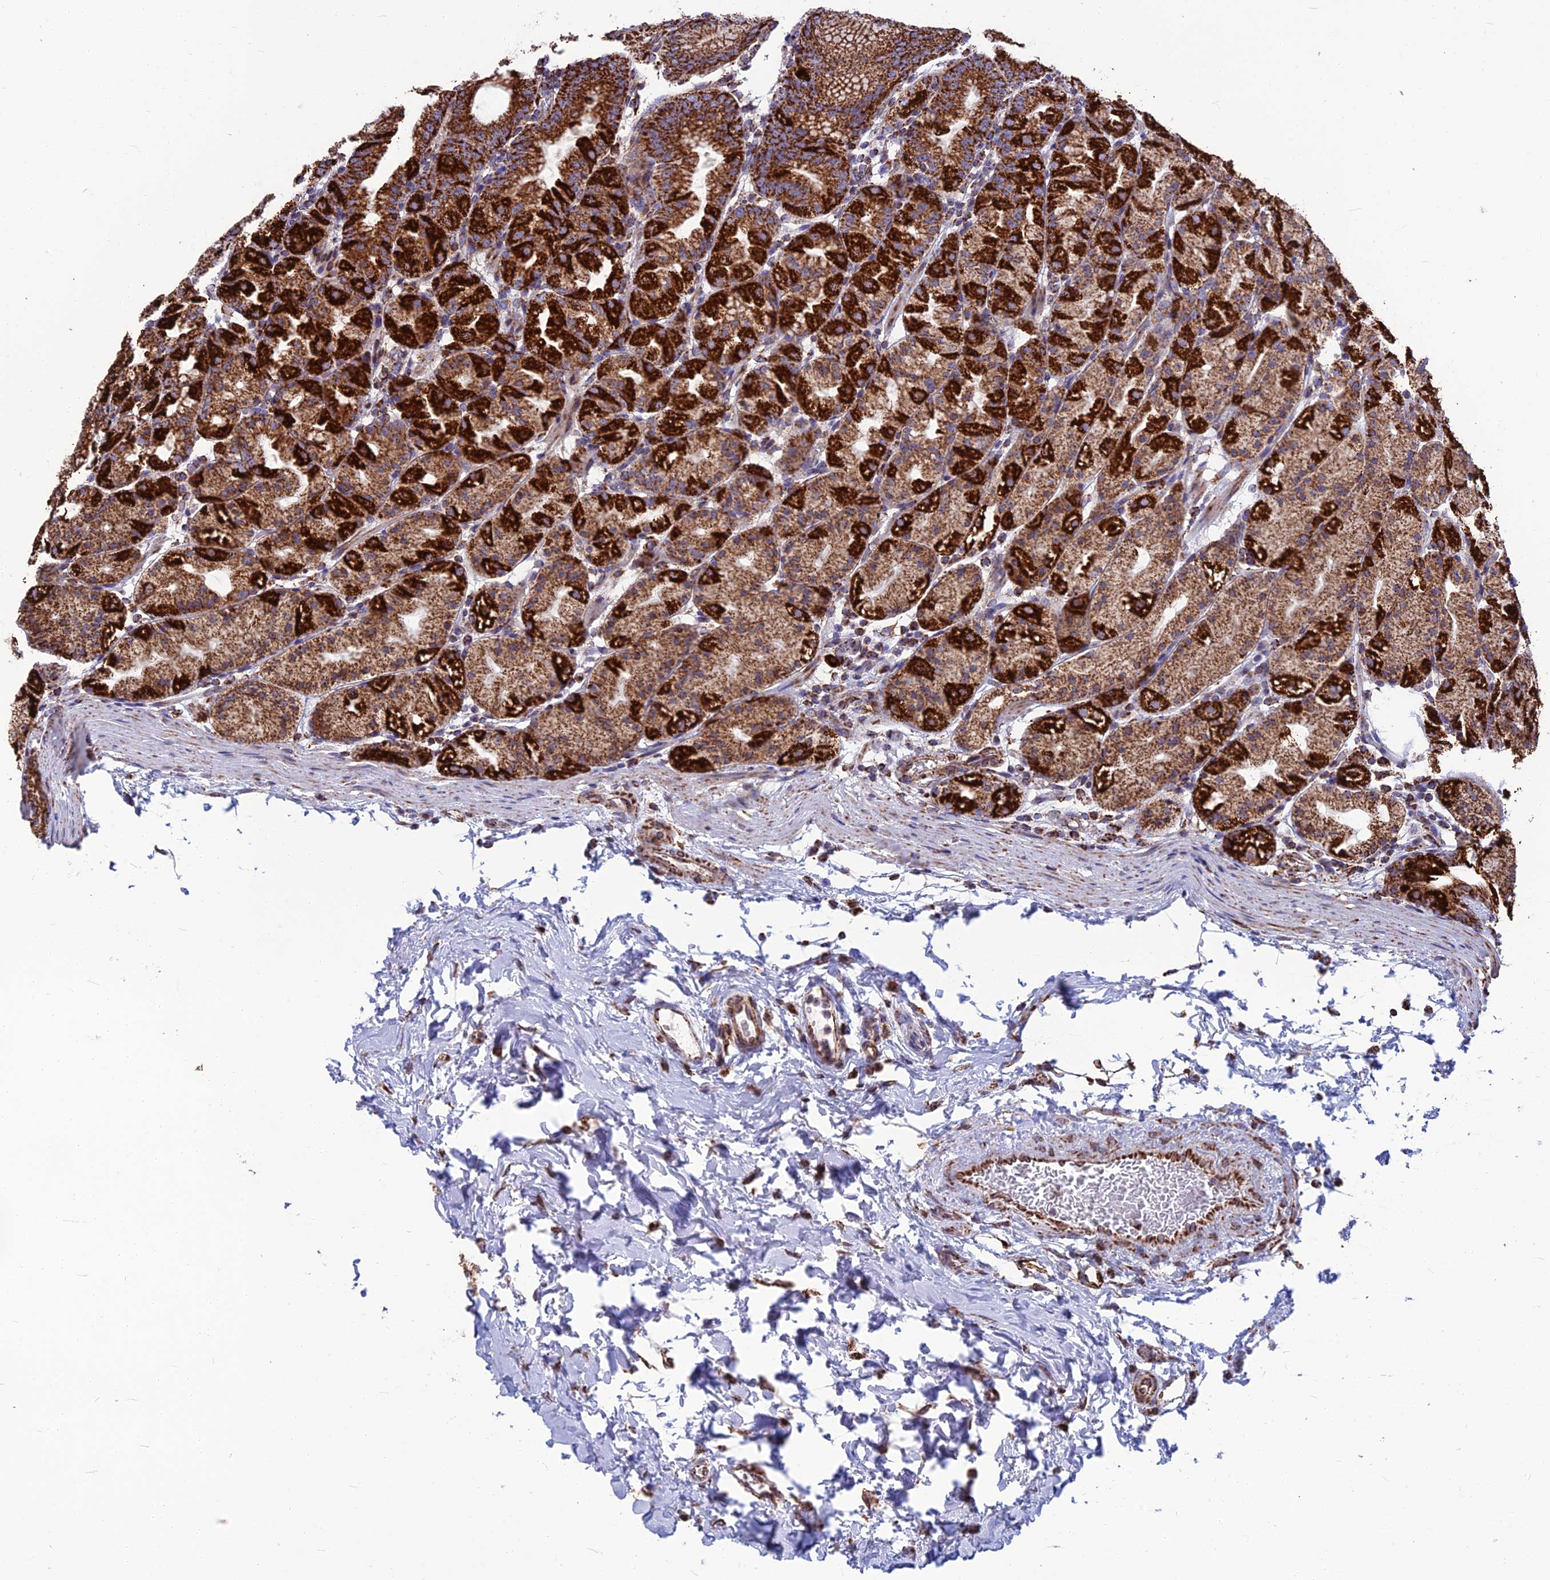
{"staining": {"intensity": "strong", "quantity": ">75%", "location": "cytoplasmic/membranous"}, "tissue": "stomach", "cell_type": "Glandular cells", "image_type": "normal", "snomed": [{"axis": "morphology", "description": "Normal tissue, NOS"}, {"axis": "topography", "description": "Stomach, upper"}], "caption": "This histopathology image exhibits IHC staining of normal human stomach, with high strong cytoplasmic/membranous expression in approximately >75% of glandular cells.", "gene": "CS", "patient": {"sex": "male", "age": 48}}